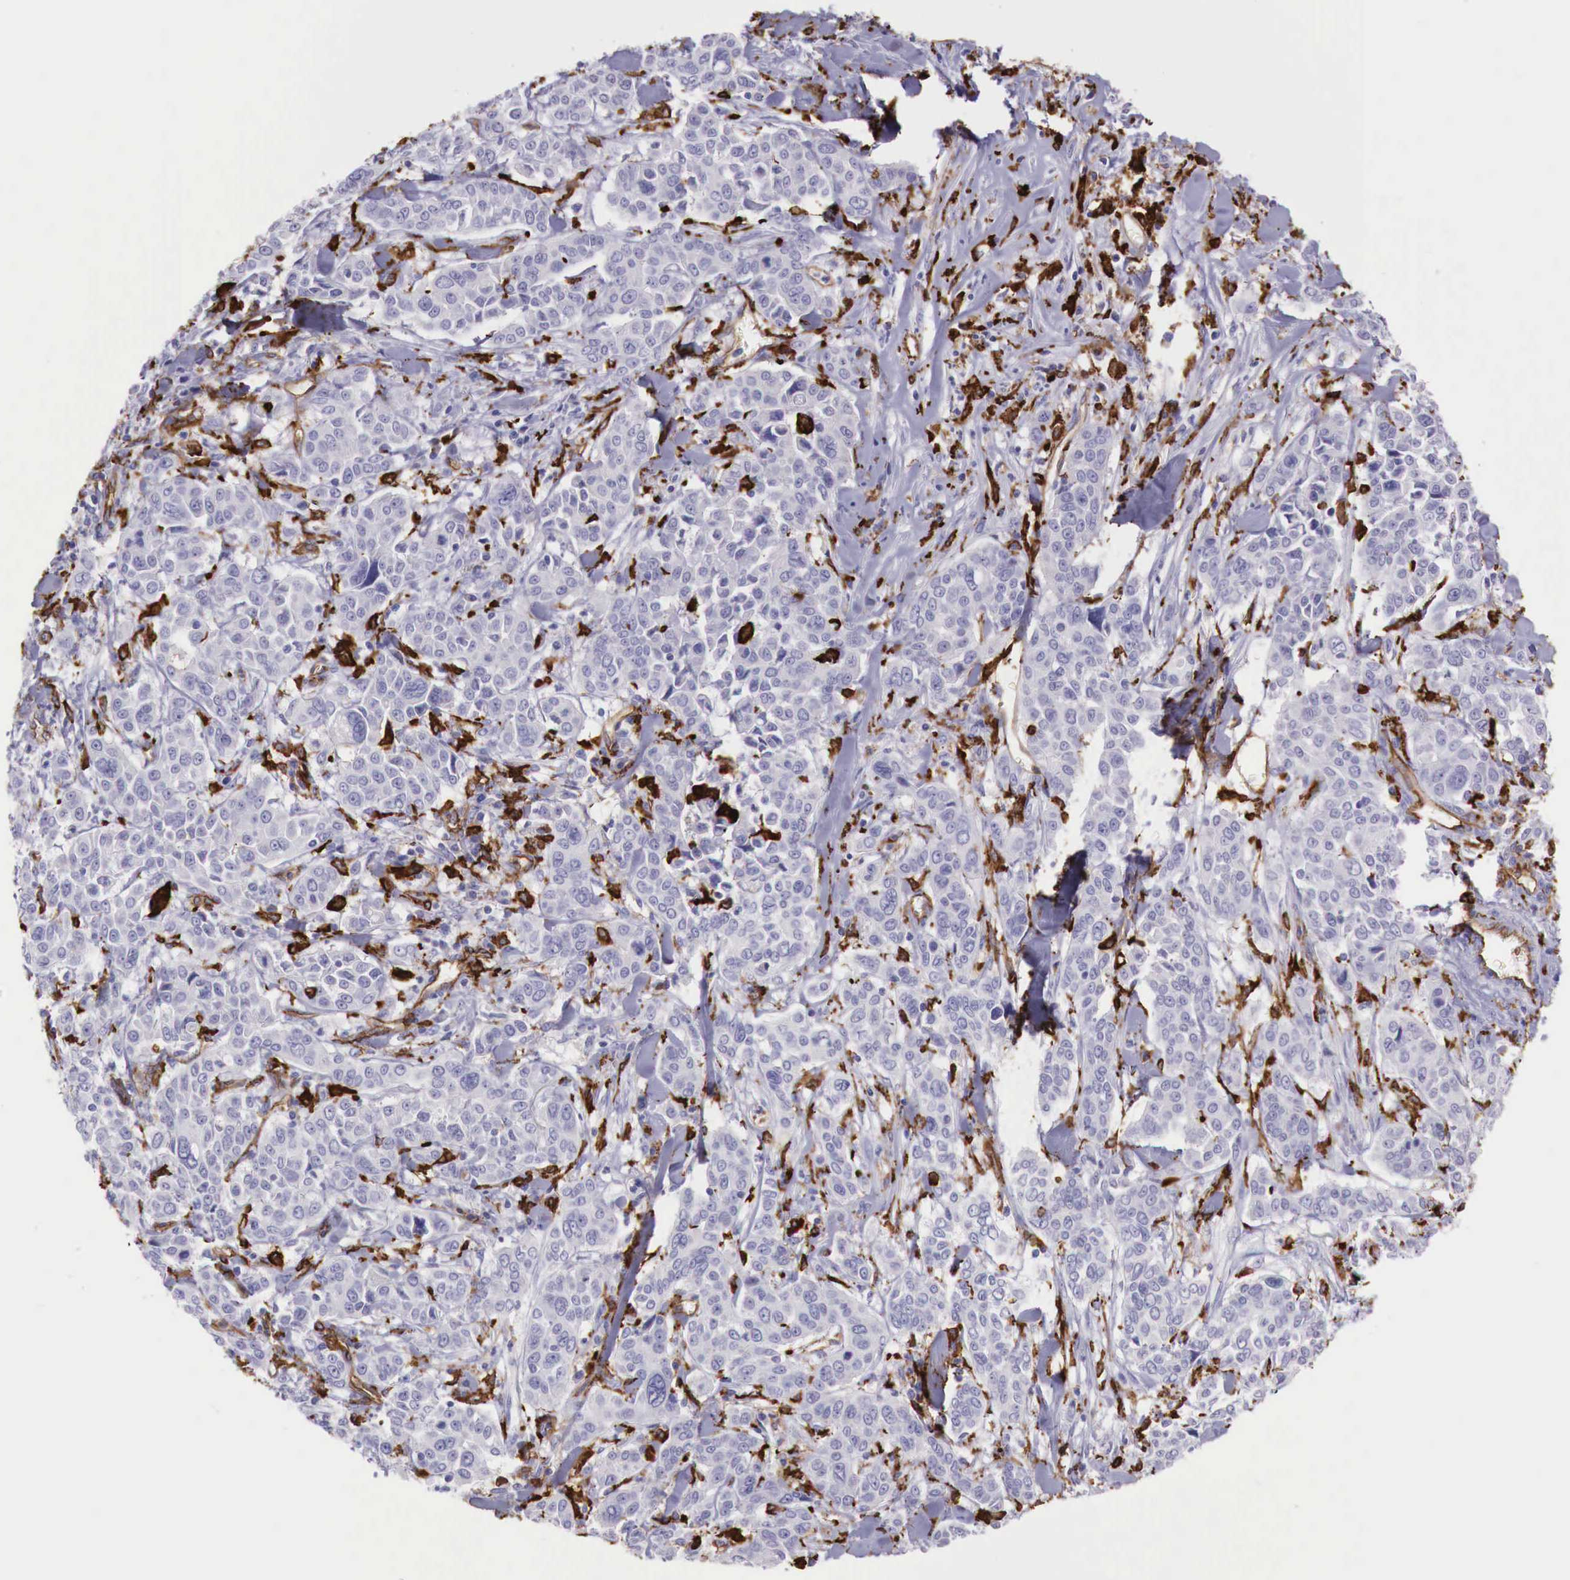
{"staining": {"intensity": "negative", "quantity": "none", "location": "none"}, "tissue": "pancreatic cancer", "cell_type": "Tumor cells", "image_type": "cancer", "snomed": [{"axis": "morphology", "description": "Adenocarcinoma, NOS"}, {"axis": "topography", "description": "Pancreas"}], "caption": "Pancreatic cancer was stained to show a protein in brown. There is no significant expression in tumor cells.", "gene": "MSR1", "patient": {"sex": "female", "age": 52}}